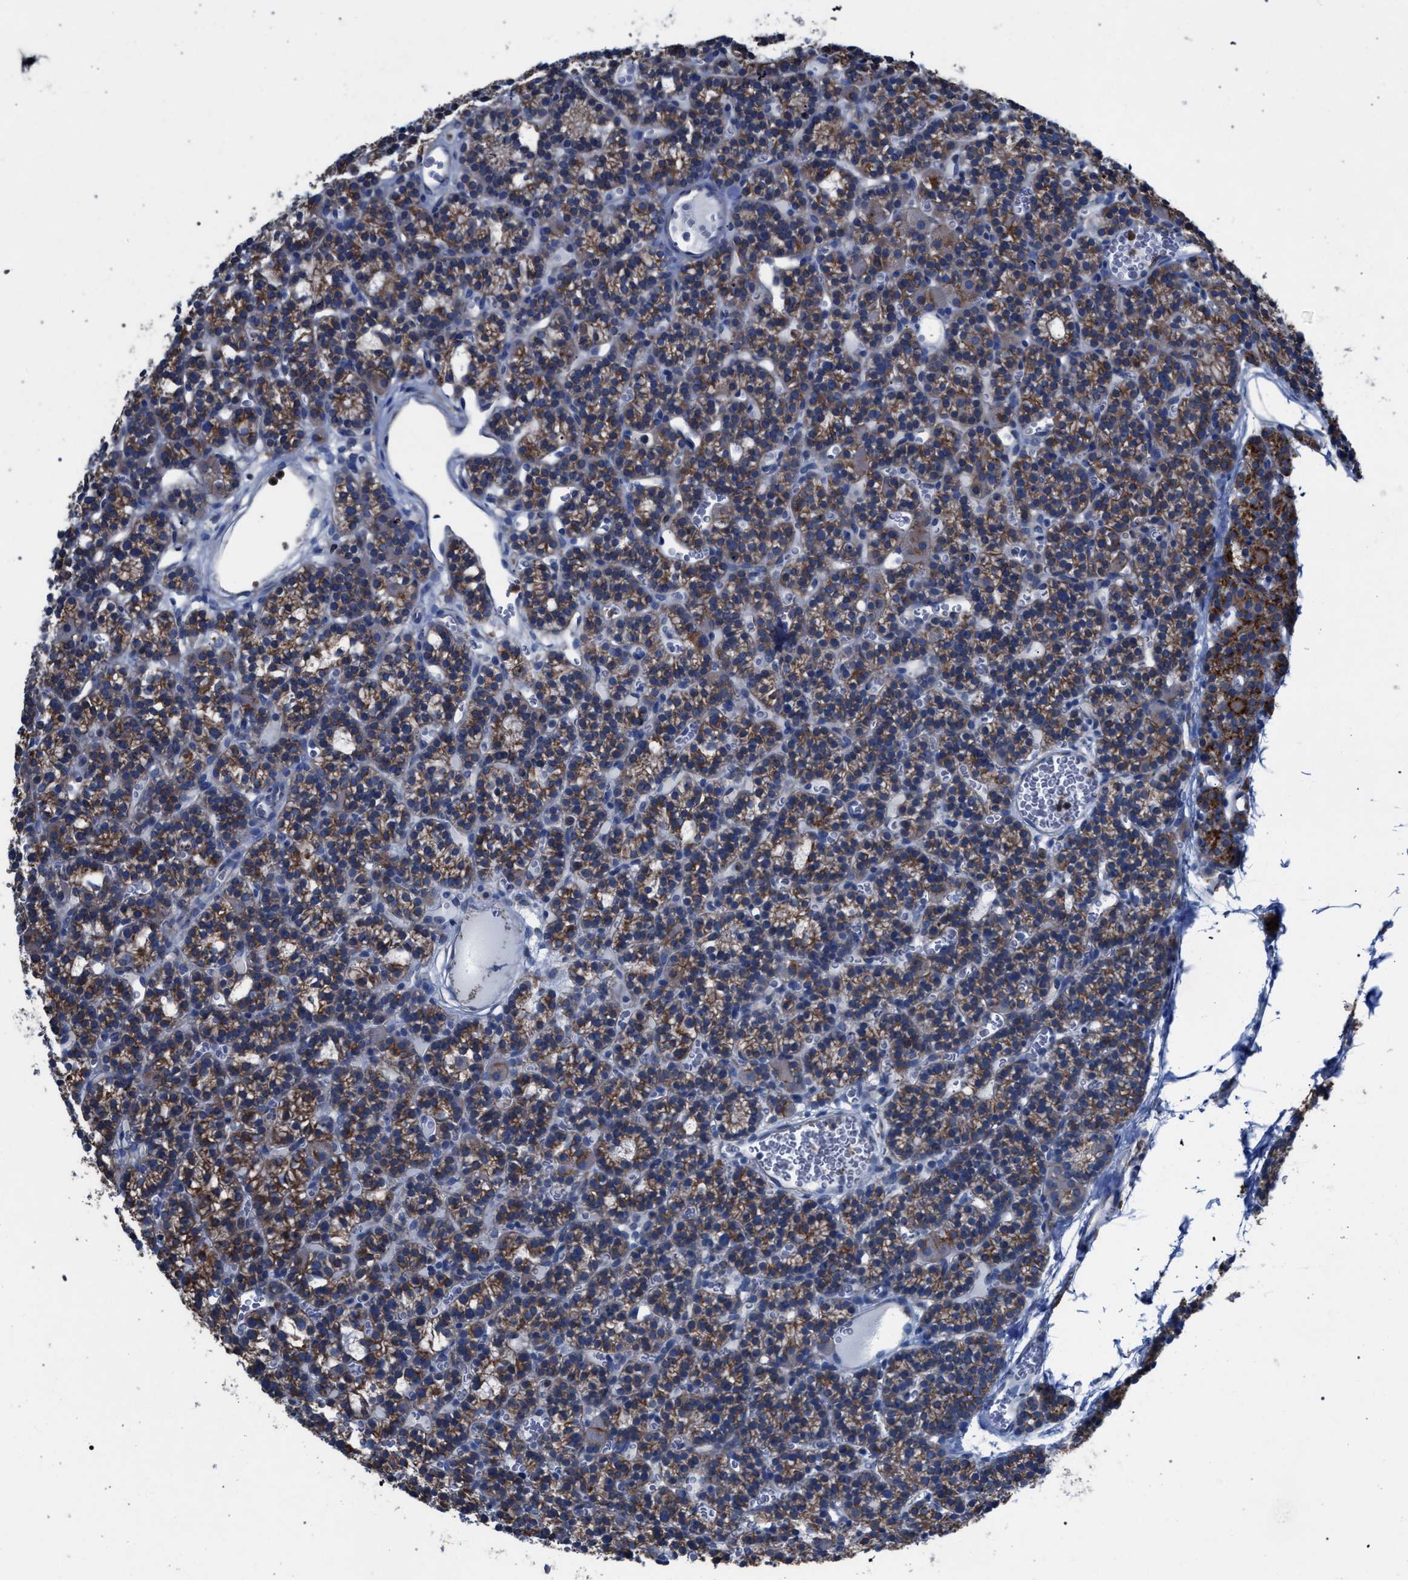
{"staining": {"intensity": "moderate", "quantity": ">75%", "location": "cytoplasmic/membranous"}, "tissue": "parathyroid gland", "cell_type": "Glandular cells", "image_type": "normal", "snomed": [{"axis": "morphology", "description": "Normal tissue, NOS"}, {"axis": "morphology", "description": "Adenoma, NOS"}, {"axis": "topography", "description": "Parathyroid gland"}], "caption": "The photomicrograph reveals immunohistochemical staining of normal parathyroid gland. There is moderate cytoplasmic/membranous expression is seen in about >75% of glandular cells. The staining was performed using DAB to visualize the protein expression in brown, while the nuclei were stained in blue with hematoxylin (Magnification: 20x).", "gene": "ATP6V0A1", "patient": {"sex": "female", "age": 58}}